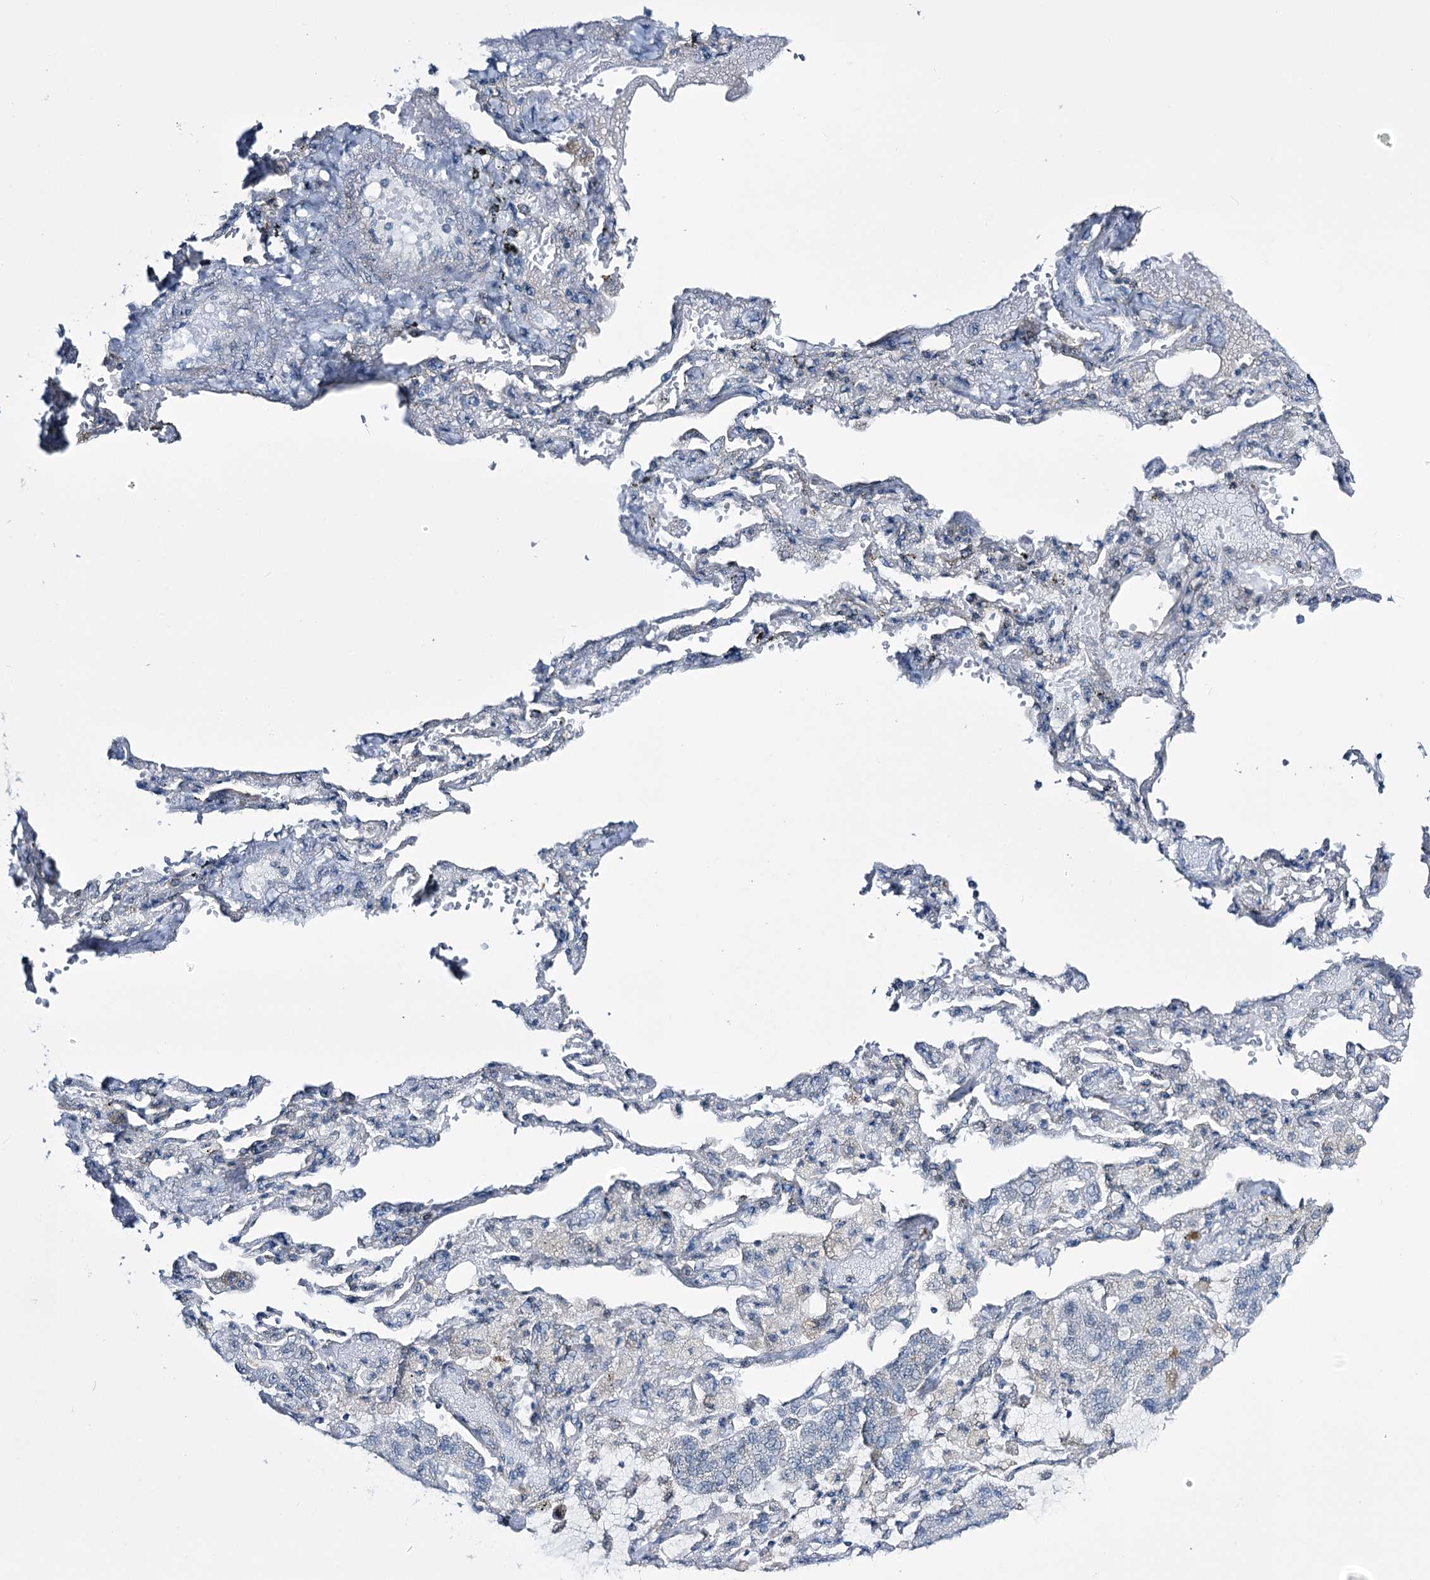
{"staining": {"intensity": "negative", "quantity": "none", "location": "none"}, "tissue": "lung cancer", "cell_type": "Tumor cells", "image_type": "cancer", "snomed": [{"axis": "morphology", "description": "Adenocarcinoma, NOS"}, {"axis": "topography", "description": "Lung"}], "caption": "This is an immunohistochemistry (IHC) photomicrograph of human lung adenocarcinoma. There is no staining in tumor cells.", "gene": "RBM15B", "patient": {"sex": "male", "age": 64}}